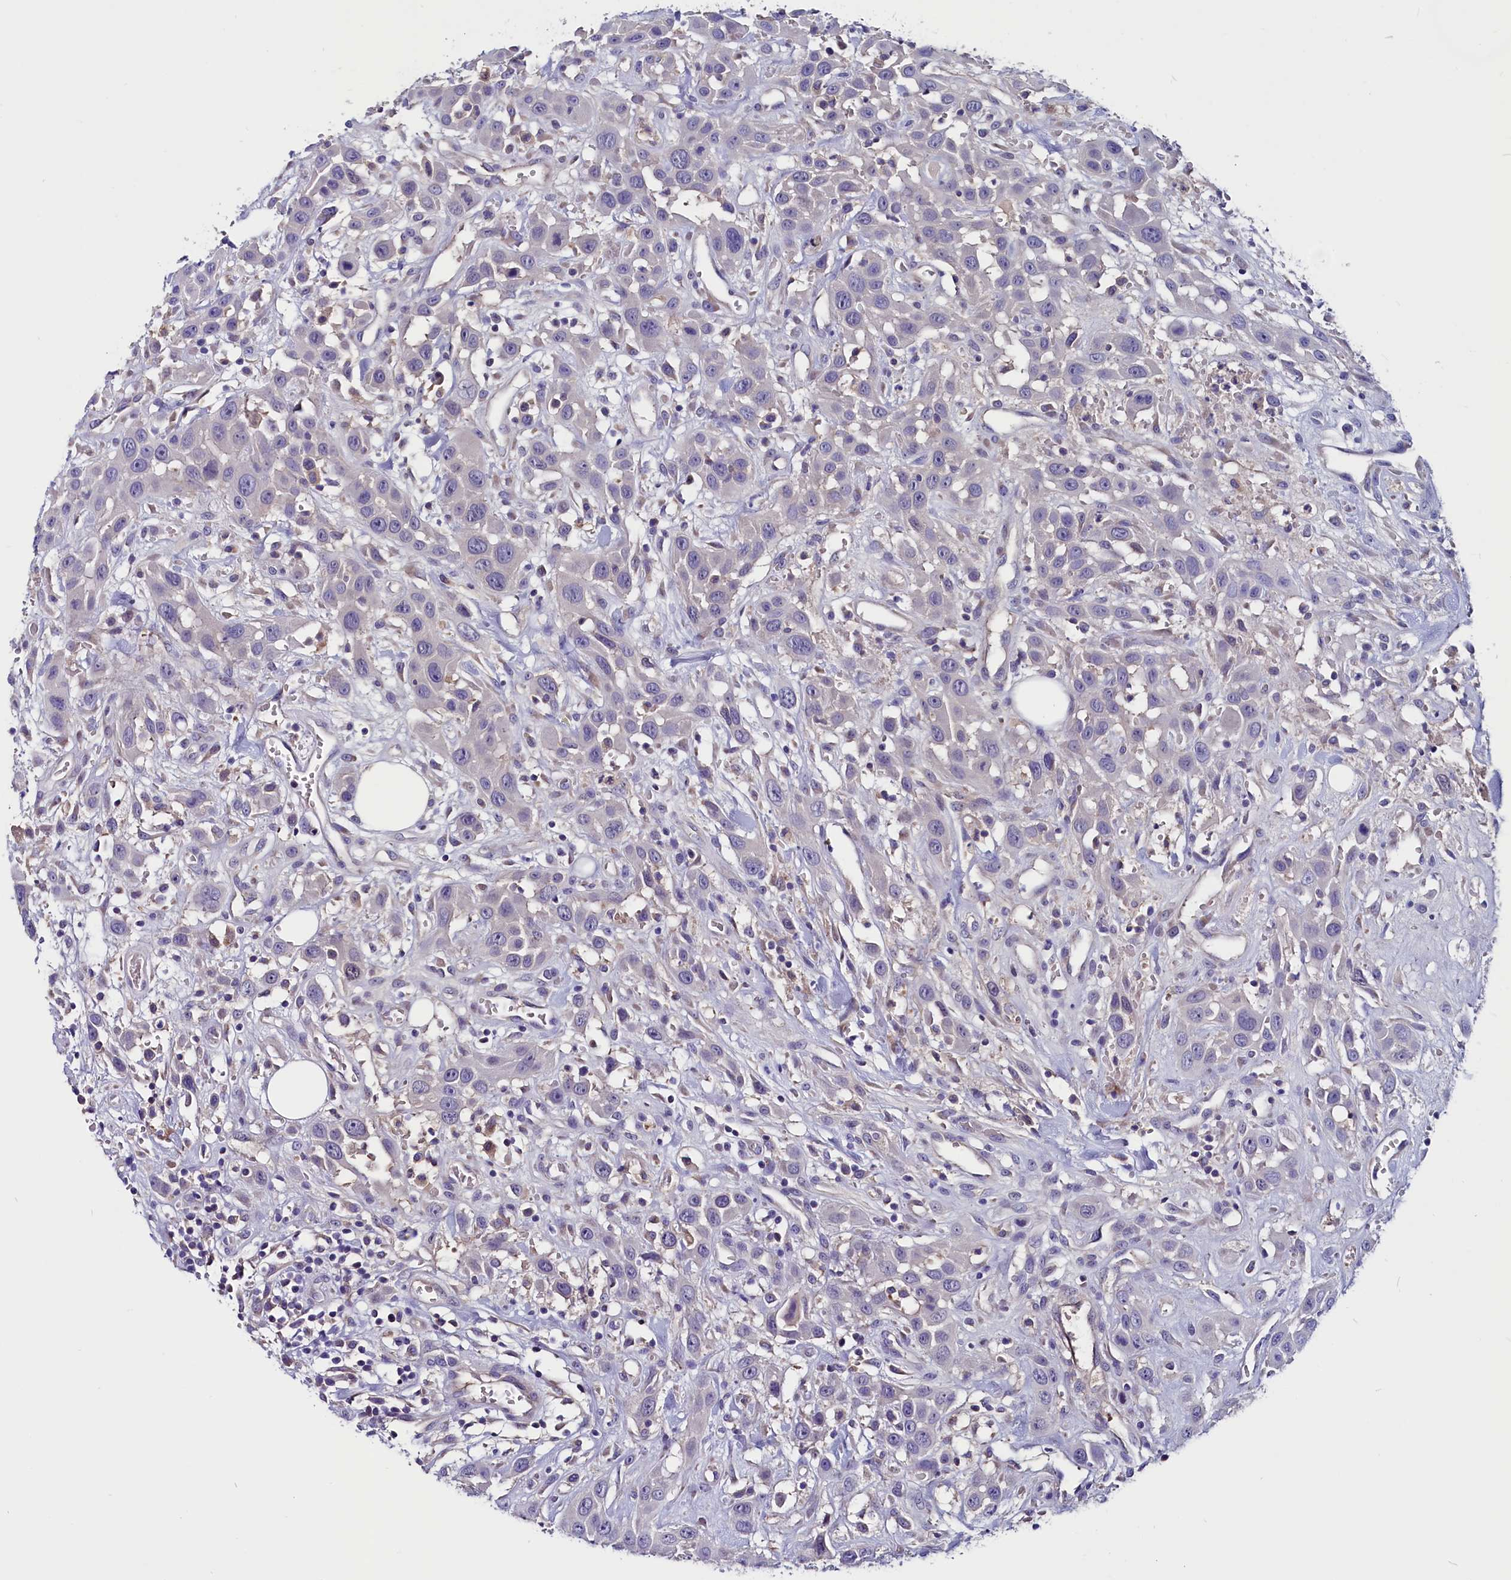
{"staining": {"intensity": "negative", "quantity": "none", "location": "none"}, "tissue": "head and neck cancer", "cell_type": "Tumor cells", "image_type": "cancer", "snomed": [{"axis": "morphology", "description": "Squamous cell carcinoma, NOS"}, {"axis": "topography", "description": "Head-Neck"}], "caption": "Head and neck cancer (squamous cell carcinoma) stained for a protein using immunohistochemistry displays no positivity tumor cells.", "gene": "CCBE1", "patient": {"sex": "male", "age": 81}}